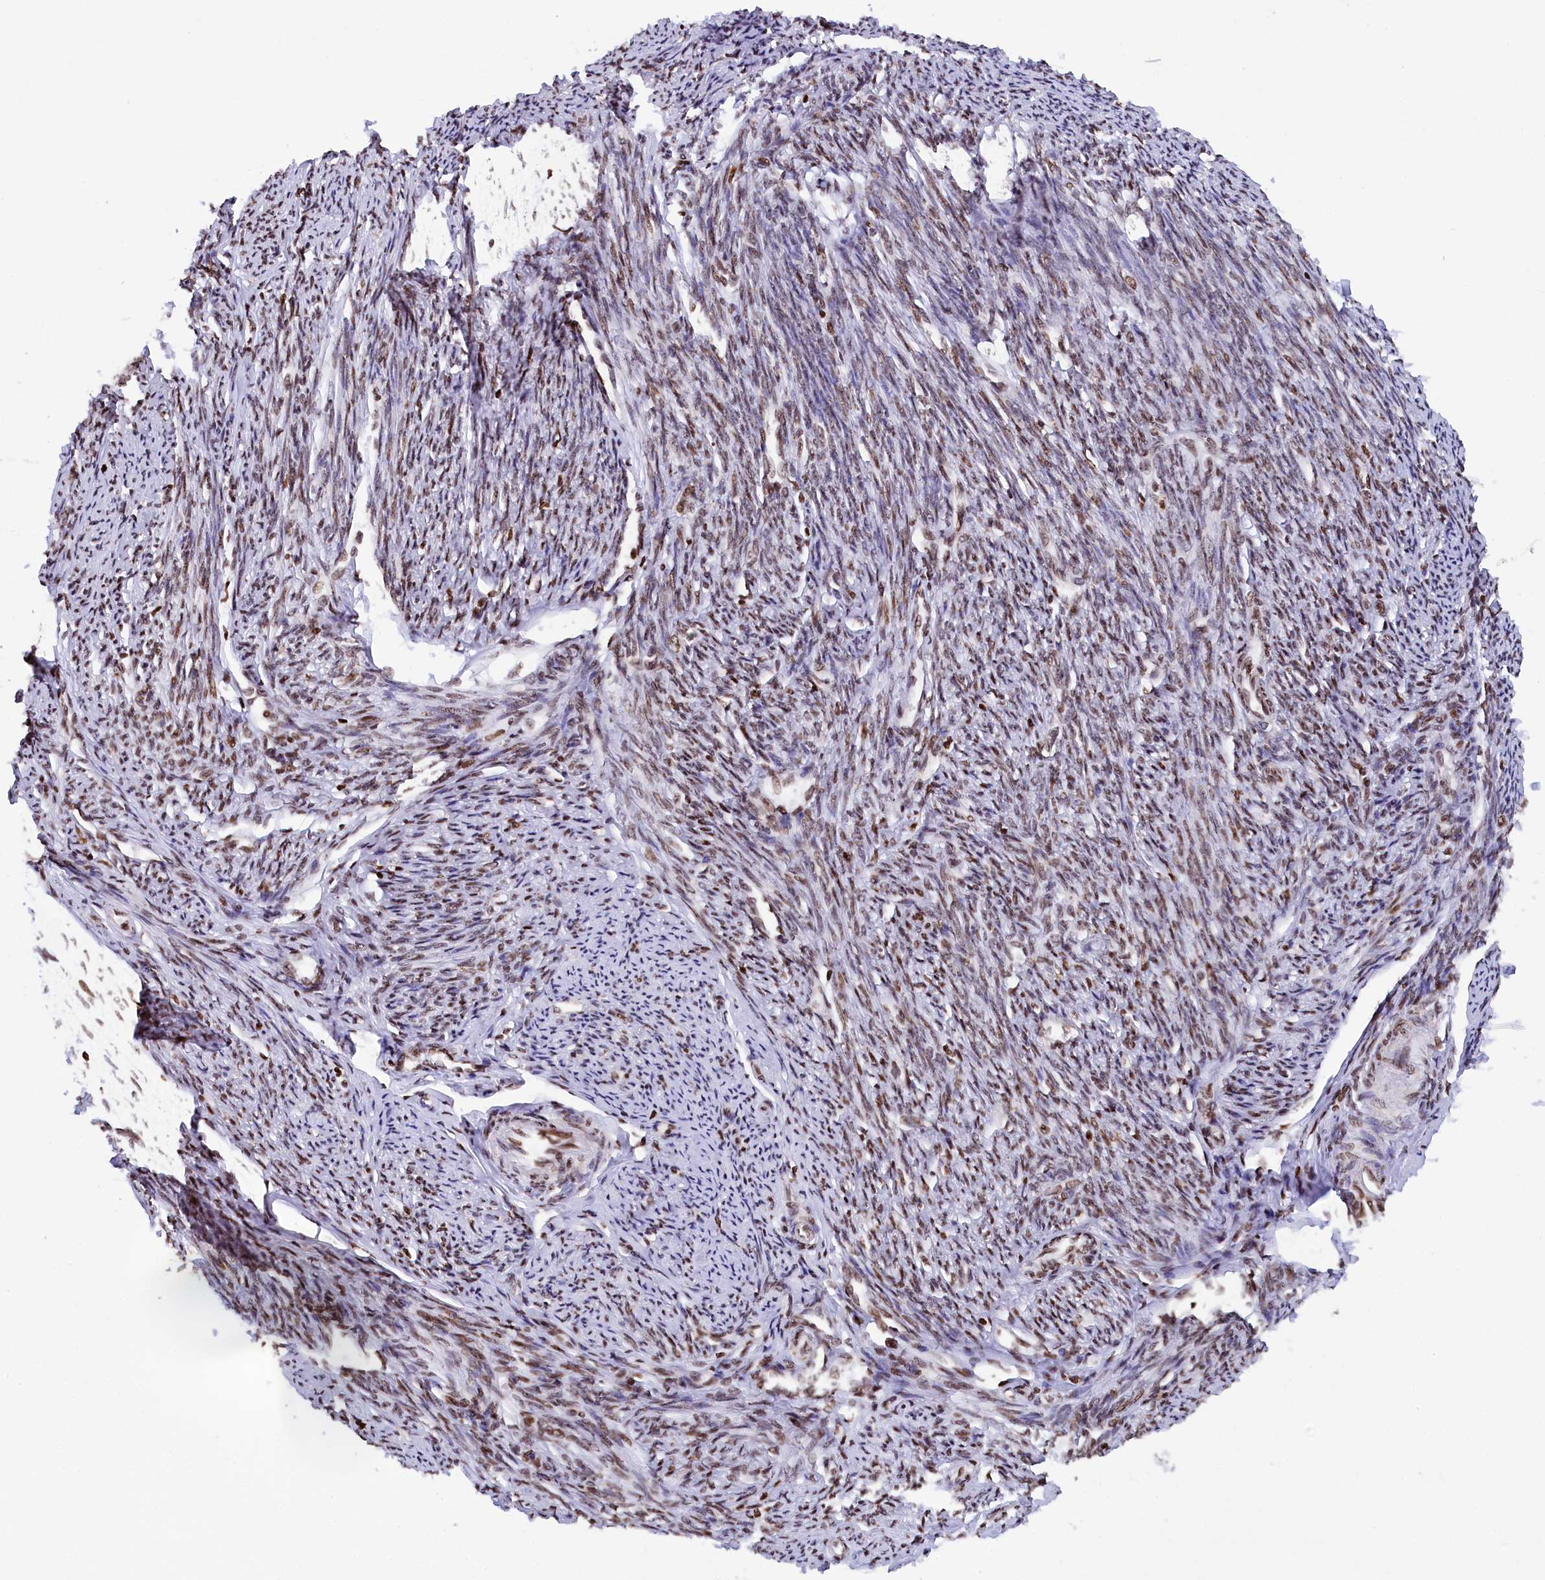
{"staining": {"intensity": "moderate", "quantity": ">75%", "location": "nuclear"}, "tissue": "smooth muscle", "cell_type": "Smooth muscle cells", "image_type": "normal", "snomed": [{"axis": "morphology", "description": "Normal tissue, NOS"}, {"axis": "topography", "description": "Smooth muscle"}, {"axis": "topography", "description": "Uterus"}], "caption": "Smooth muscle stained with IHC reveals moderate nuclear expression in about >75% of smooth muscle cells. (DAB (3,3'-diaminobenzidine) IHC, brown staining for protein, blue staining for nuclei).", "gene": "TIMM29", "patient": {"sex": "female", "age": 59}}